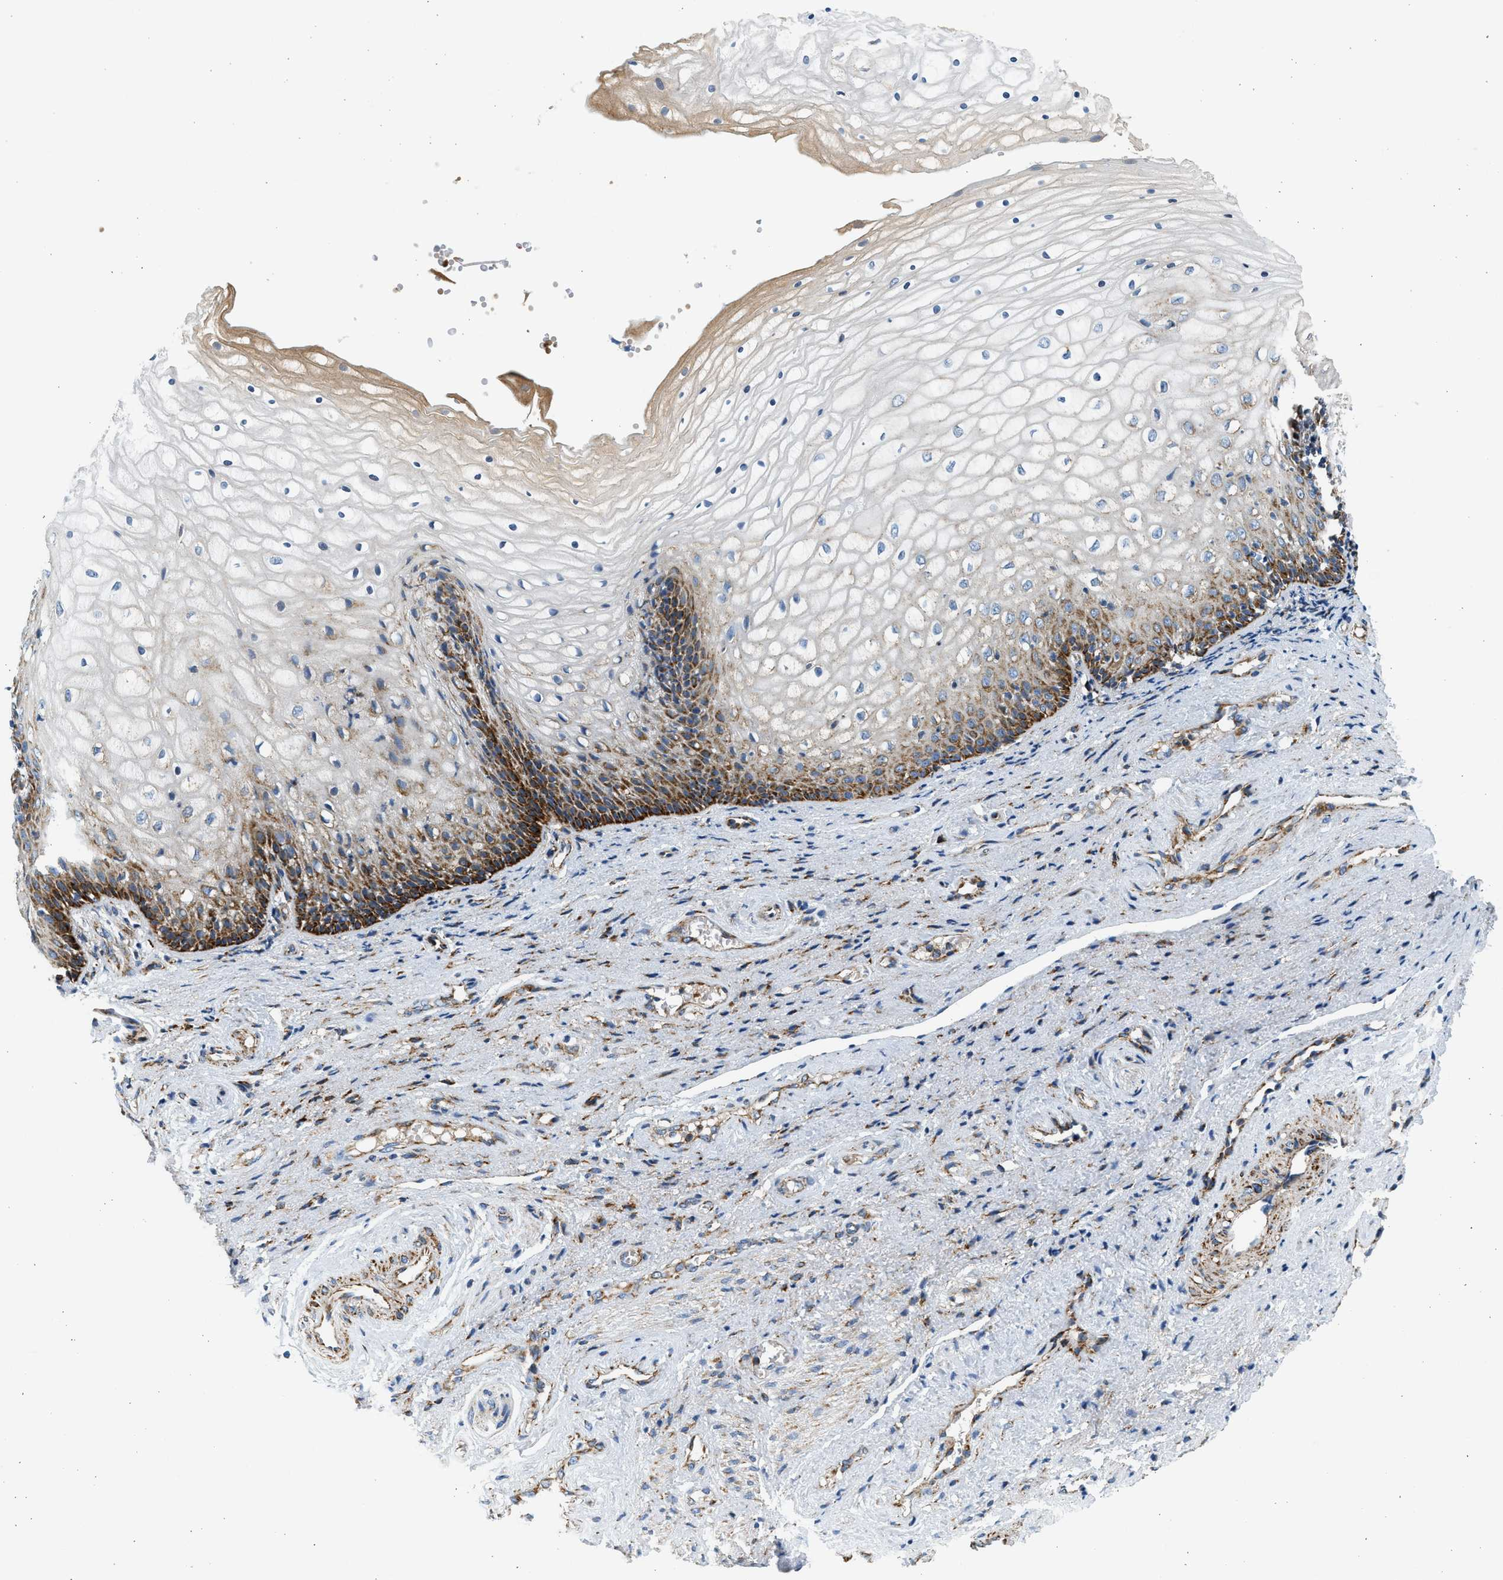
{"staining": {"intensity": "strong", "quantity": "25%-75%", "location": "cytoplasmic/membranous"}, "tissue": "vagina", "cell_type": "Squamous epithelial cells", "image_type": "normal", "snomed": [{"axis": "morphology", "description": "Normal tissue, NOS"}, {"axis": "topography", "description": "Vagina"}], "caption": "A brown stain labels strong cytoplasmic/membranous positivity of a protein in squamous epithelial cells of normal vagina. The staining was performed using DAB, with brown indicating positive protein expression. Nuclei are stained blue with hematoxylin.", "gene": "KCNMB3", "patient": {"sex": "female", "age": 34}}